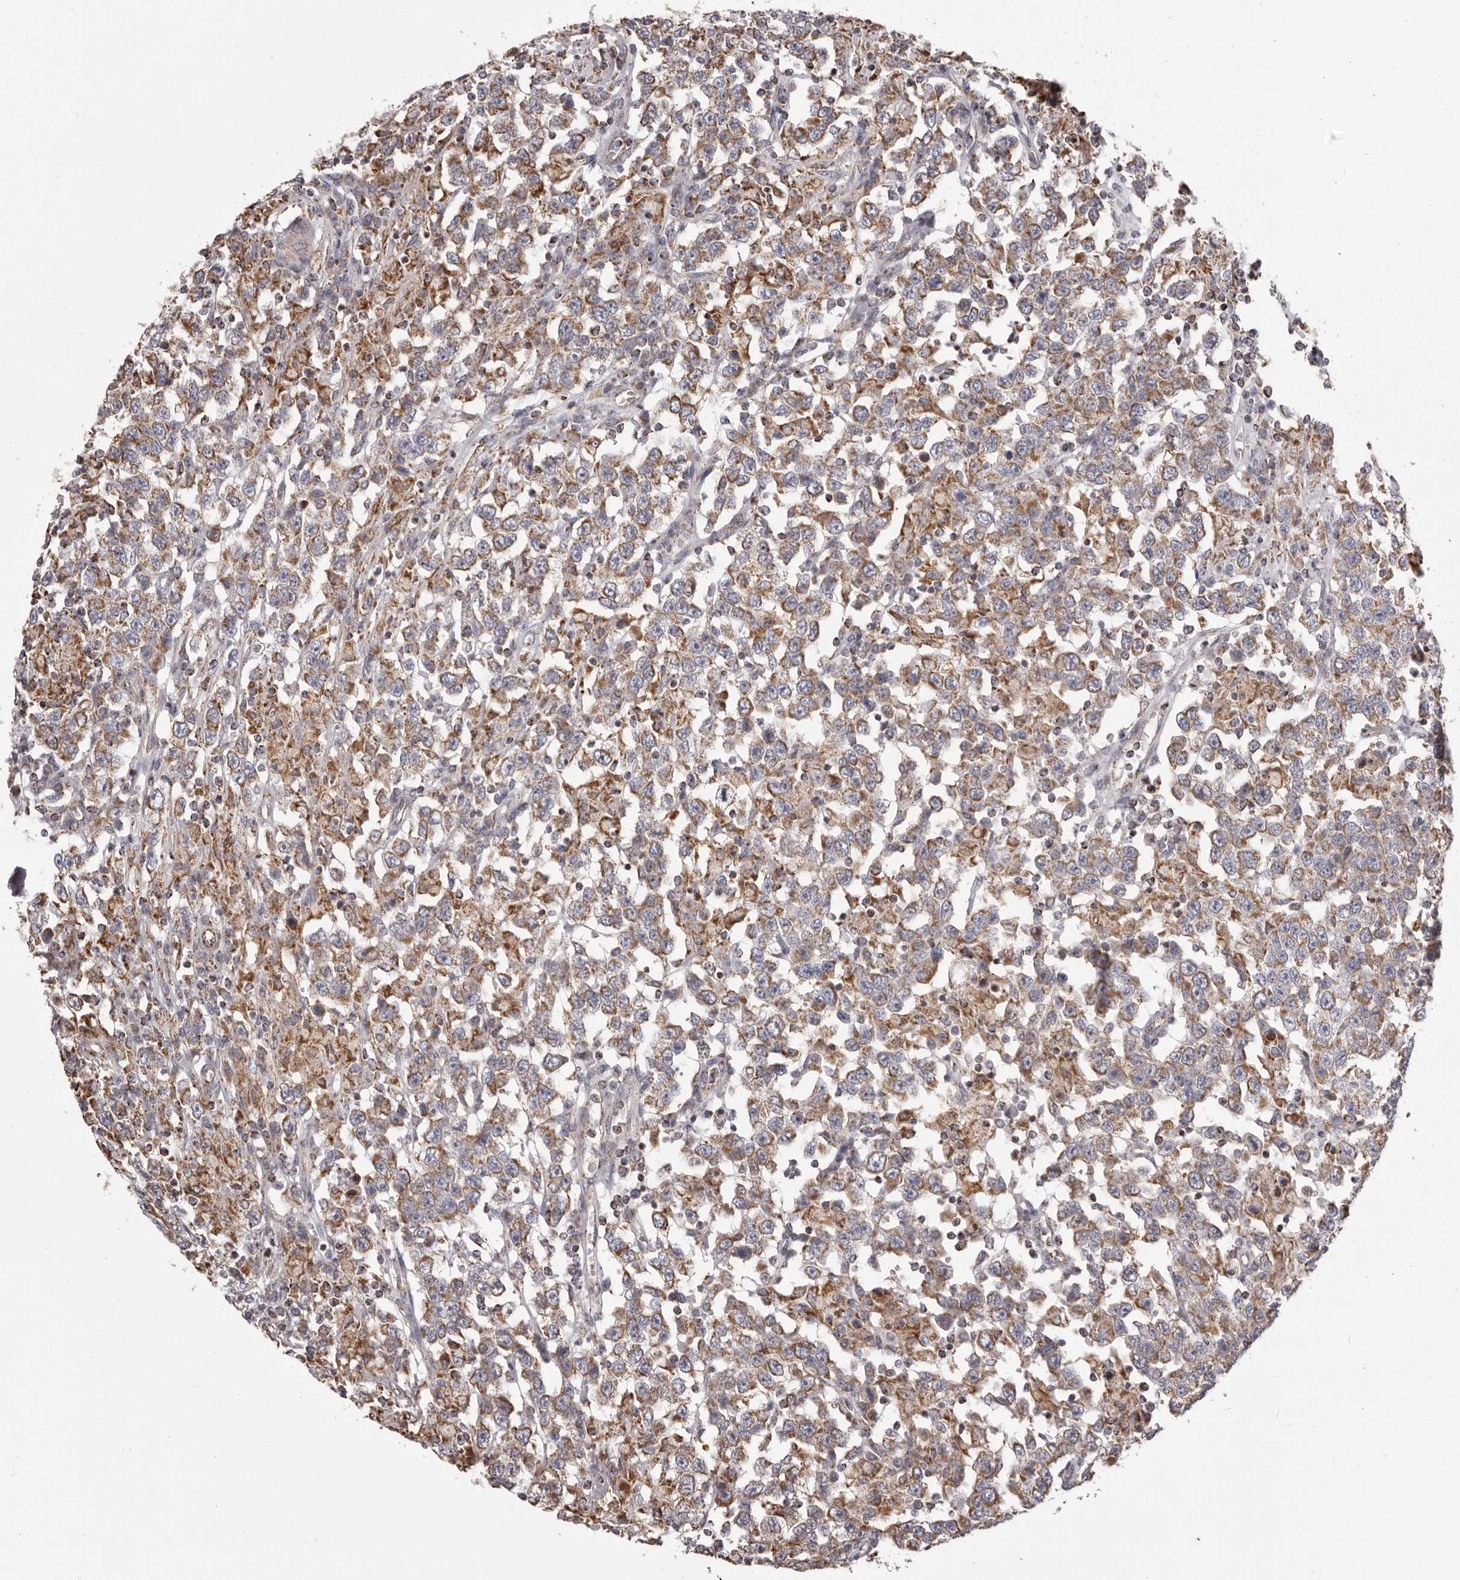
{"staining": {"intensity": "moderate", "quantity": "25%-75%", "location": "cytoplasmic/membranous"}, "tissue": "testis cancer", "cell_type": "Tumor cells", "image_type": "cancer", "snomed": [{"axis": "morphology", "description": "Seminoma, NOS"}, {"axis": "topography", "description": "Testis"}], "caption": "Seminoma (testis) stained for a protein (brown) demonstrates moderate cytoplasmic/membranous positive positivity in approximately 25%-75% of tumor cells.", "gene": "CHRM2", "patient": {"sex": "male", "age": 41}}